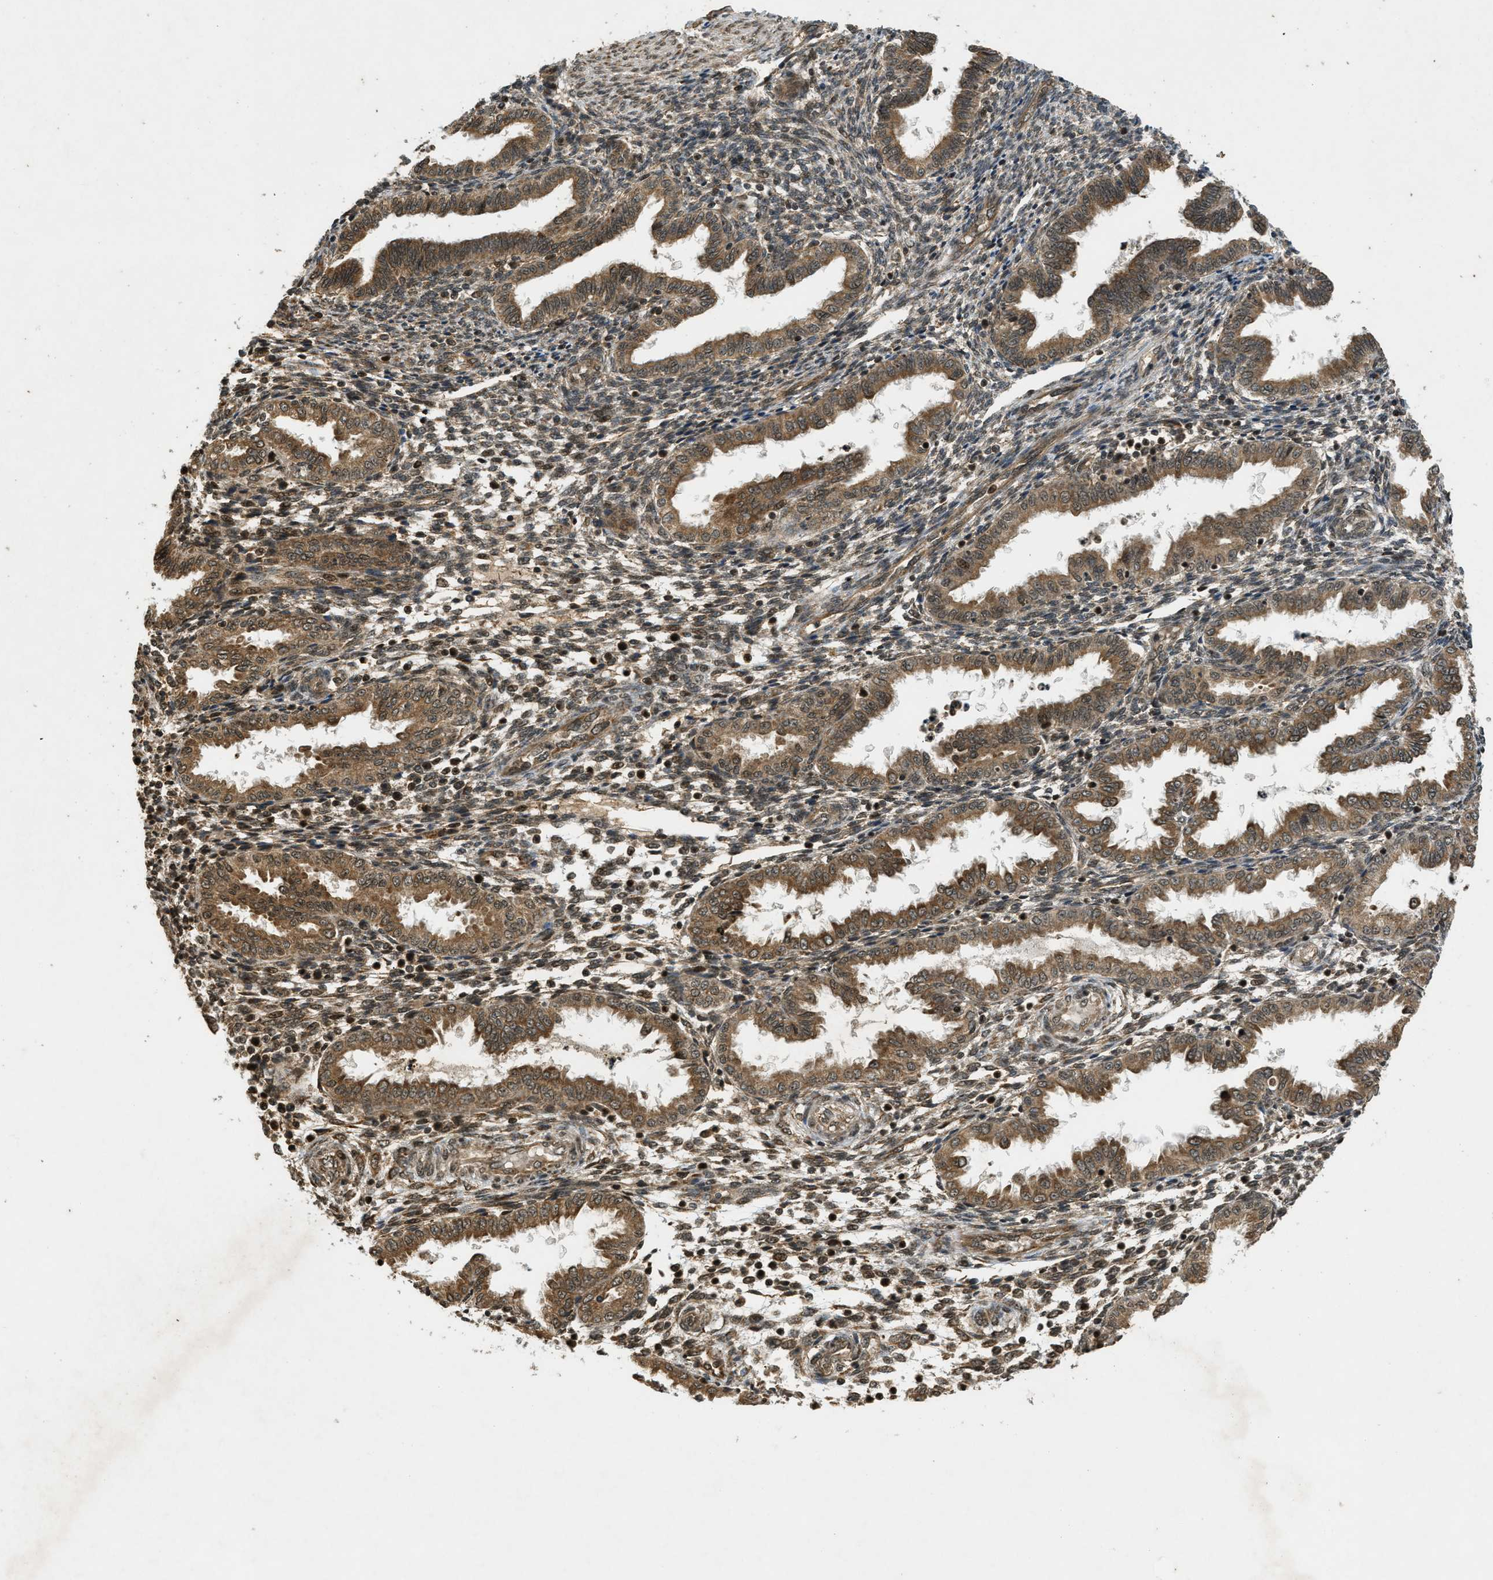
{"staining": {"intensity": "moderate", "quantity": ">75%", "location": "cytoplasmic/membranous,nuclear"}, "tissue": "endometrium", "cell_type": "Cells in endometrial stroma", "image_type": "normal", "snomed": [{"axis": "morphology", "description": "Normal tissue, NOS"}, {"axis": "topography", "description": "Endometrium"}], "caption": "Moderate cytoplasmic/membranous,nuclear staining is seen in approximately >75% of cells in endometrial stroma in benign endometrium.", "gene": "EIF2AK3", "patient": {"sex": "female", "age": 33}}